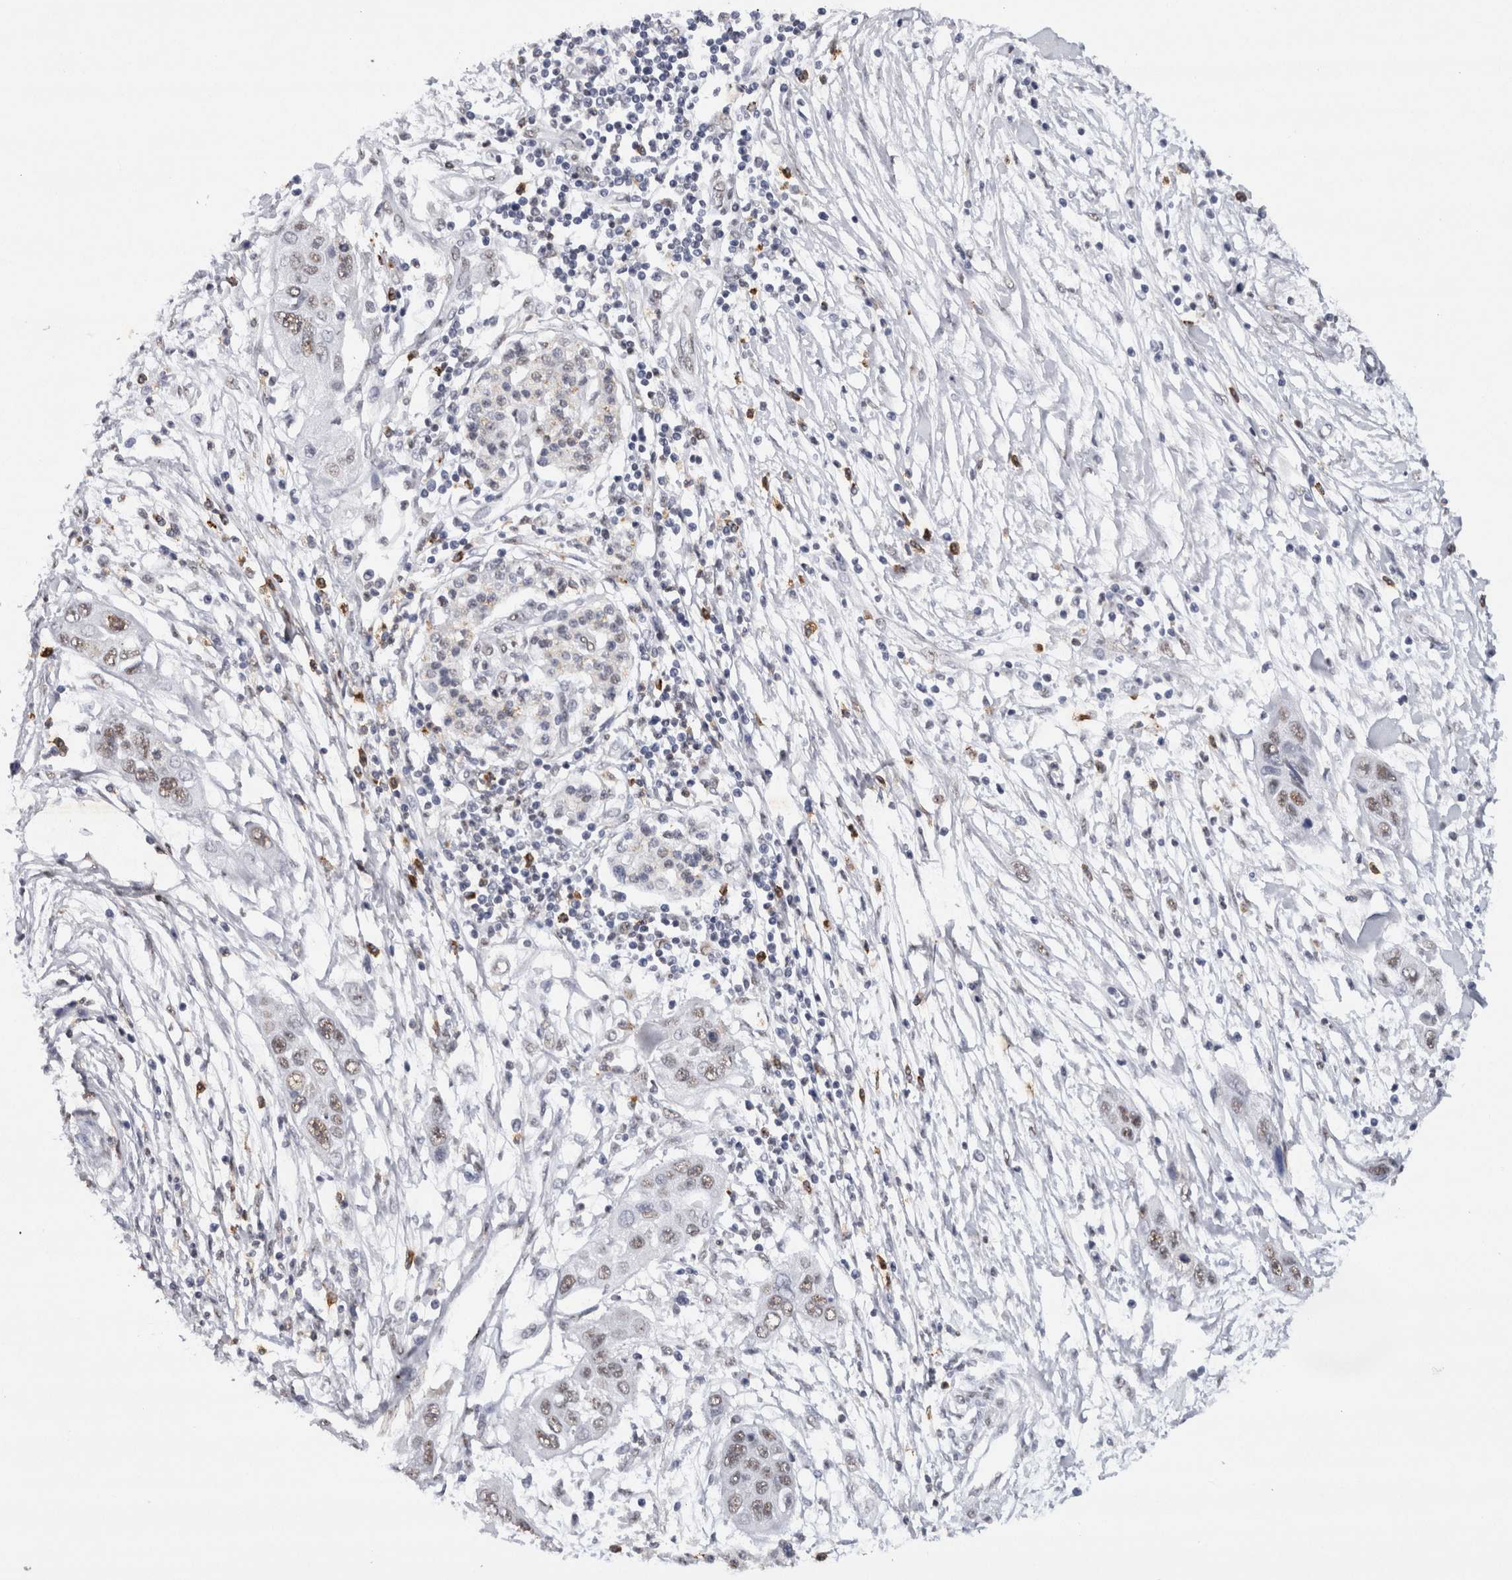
{"staining": {"intensity": "negative", "quantity": "none", "location": "none"}, "tissue": "pancreatic cancer", "cell_type": "Tumor cells", "image_type": "cancer", "snomed": [{"axis": "morphology", "description": "Adenocarcinoma, NOS"}, {"axis": "topography", "description": "Pancreas"}], "caption": "This is an immunohistochemistry (IHC) micrograph of adenocarcinoma (pancreatic). There is no expression in tumor cells.", "gene": "RPS6KA2", "patient": {"sex": "female", "age": 70}}